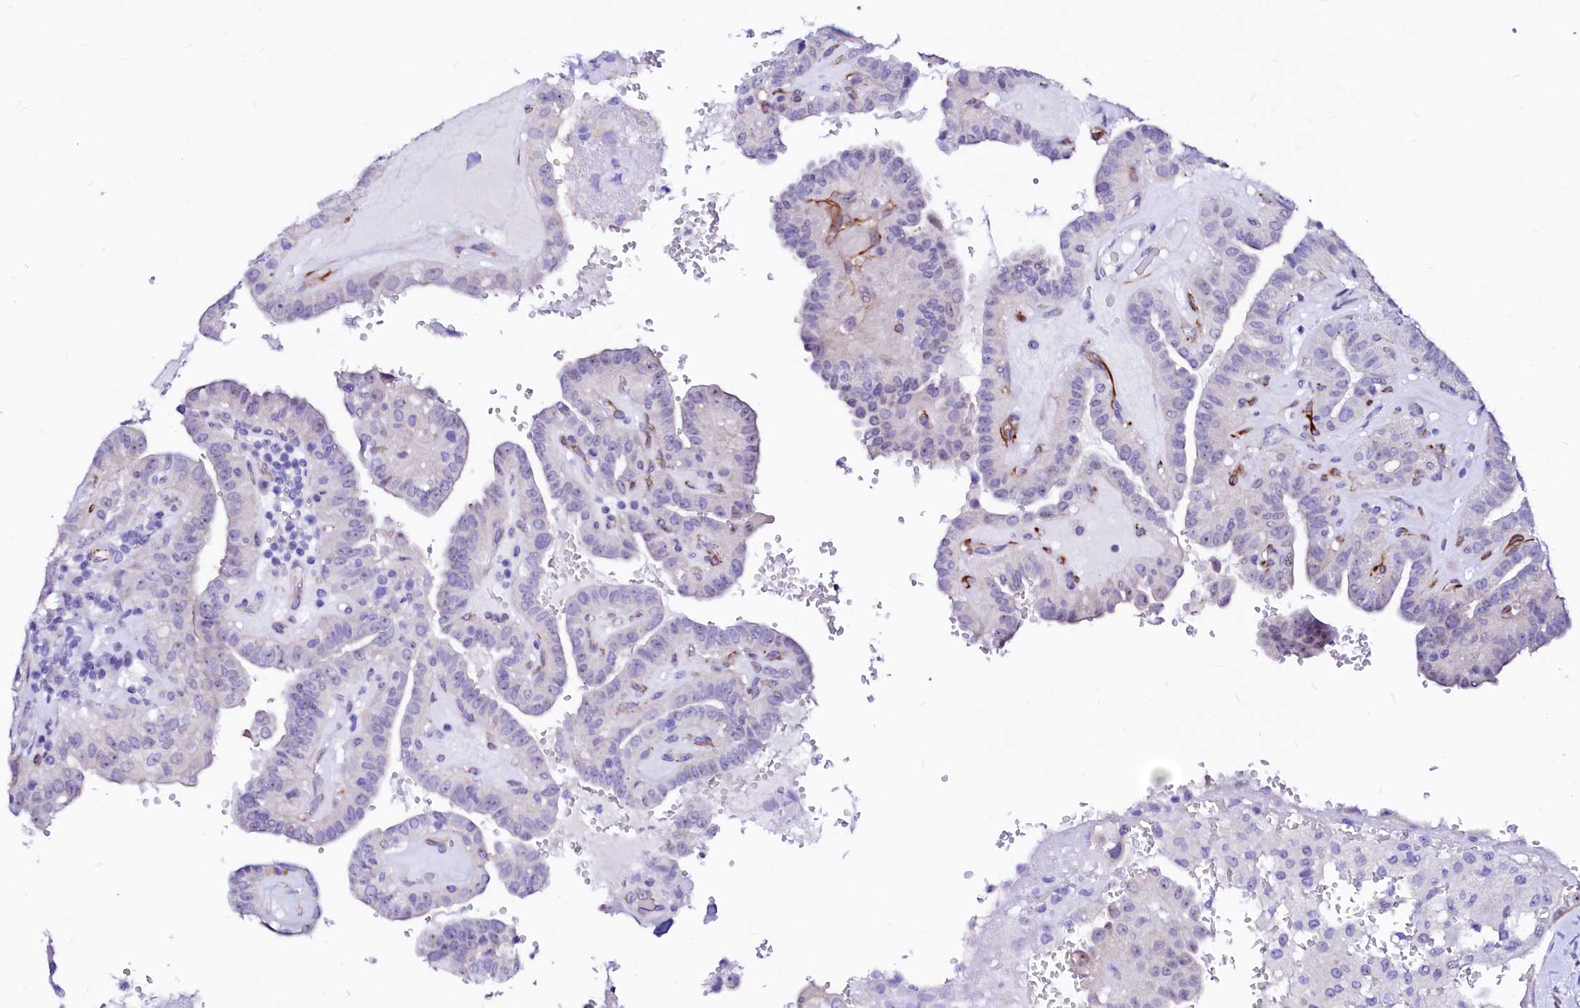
{"staining": {"intensity": "negative", "quantity": "none", "location": "none"}, "tissue": "thyroid cancer", "cell_type": "Tumor cells", "image_type": "cancer", "snomed": [{"axis": "morphology", "description": "Papillary adenocarcinoma, NOS"}, {"axis": "topography", "description": "Thyroid gland"}], "caption": "DAB immunohistochemical staining of human thyroid papillary adenocarcinoma exhibits no significant staining in tumor cells. (Stains: DAB (3,3'-diaminobenzidine) immunohistochemistry with hematoxylin counter stain, Microscopy: brightfield microscopy at high magnification).", "gene": "SFR1", "patient": {"sex": "male", "age": 77}}